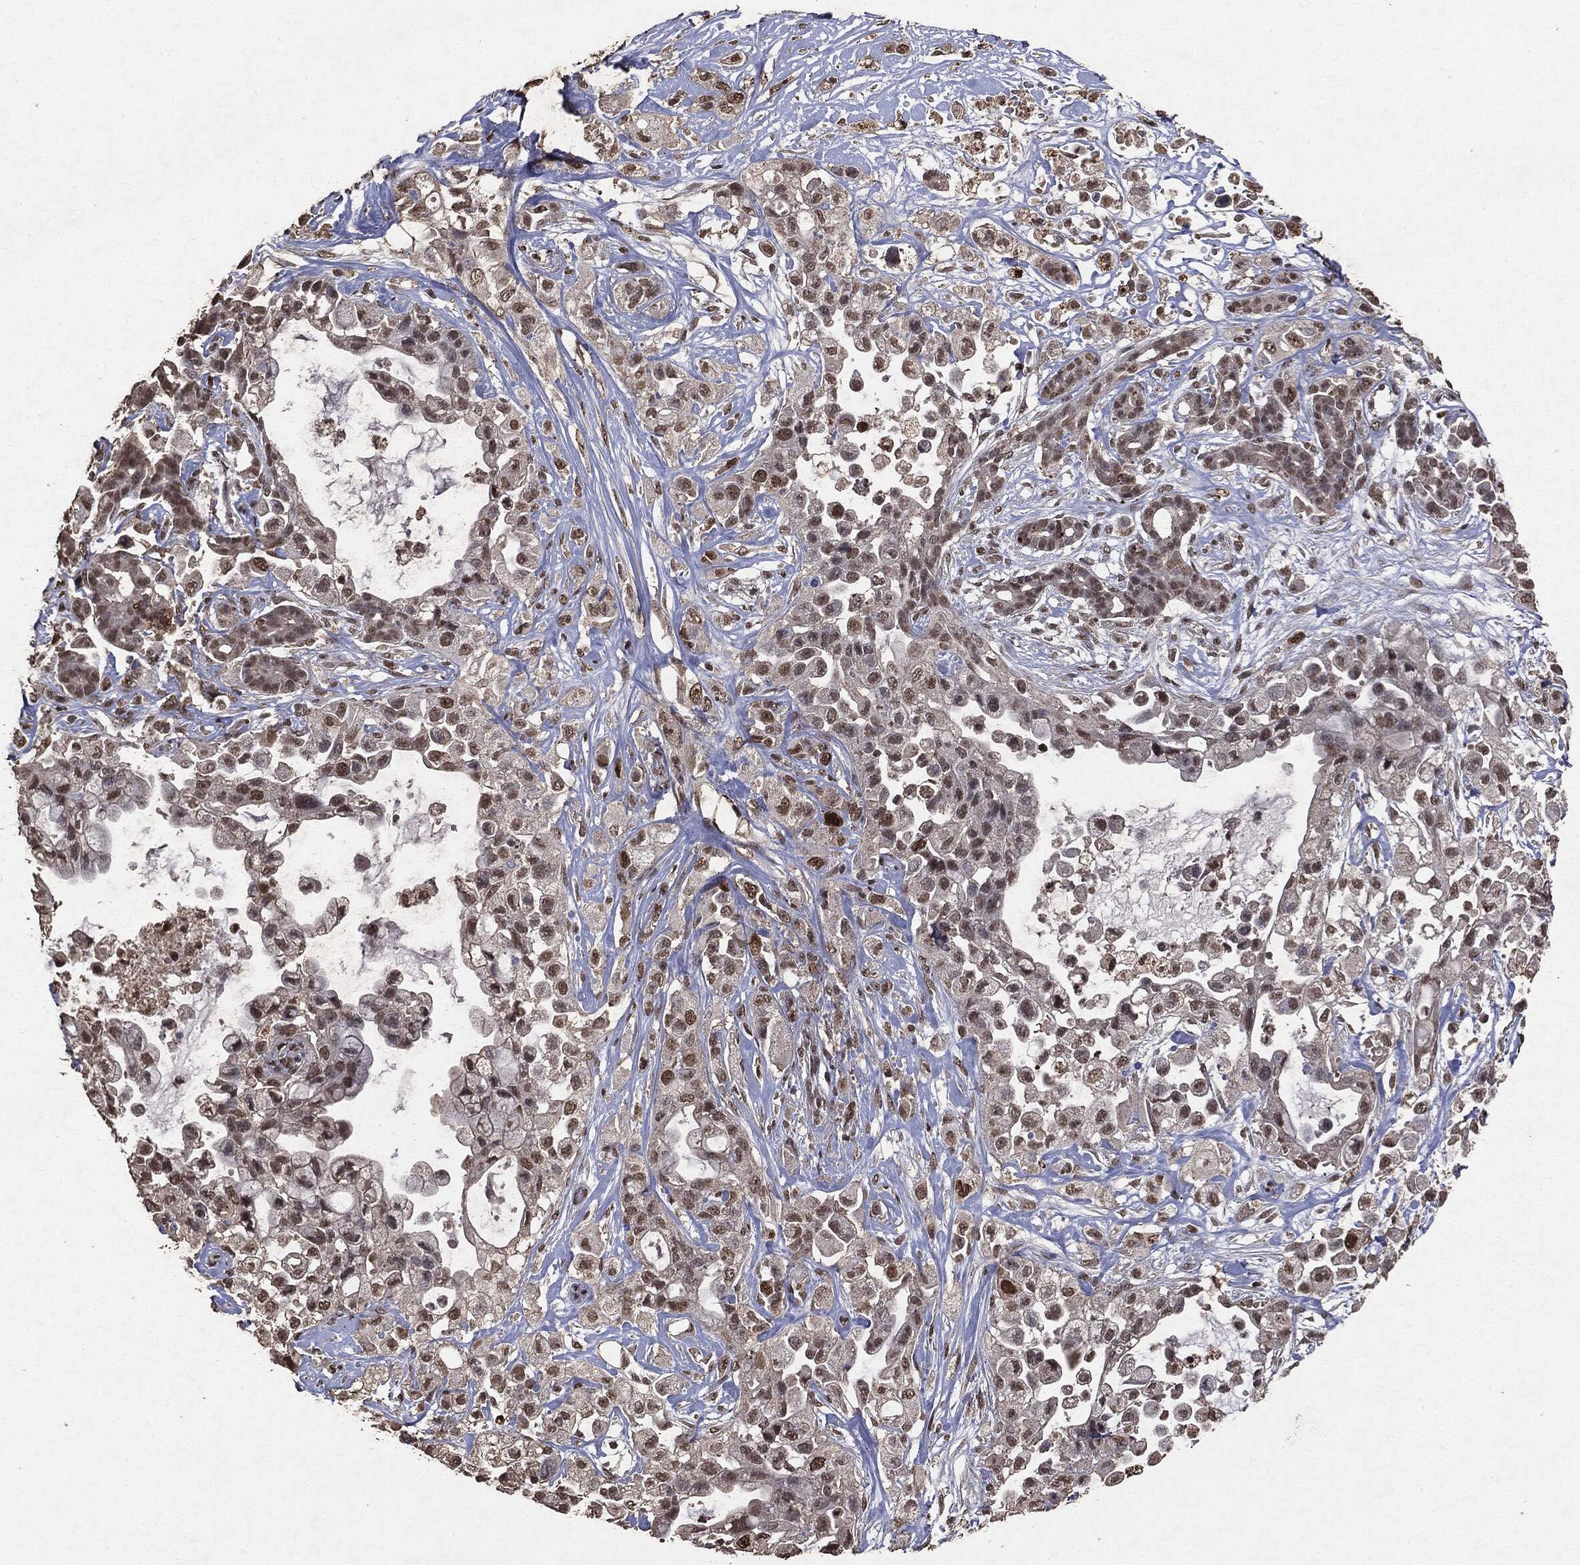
{"staining": {"intensity": "moderate", "quantity": ">75%", "location": "nuclear"}, "tissue": "pancreatic cancer", "cell_type": "Tumor cells", "image_type": "cancer", "snomed": [{"axis": "morphology", "description": "Adenocarcinoma, NOS"}, {"axis": "topography", "description": "Pancreas"}], "caption": "This is an image of IHC staining of adenocarcinoma (pancreatic), which shows moderate staining in the nuclear of tumor cells.", "gene": "RAD18", "patient": {"sex": "male", "age": 44}}